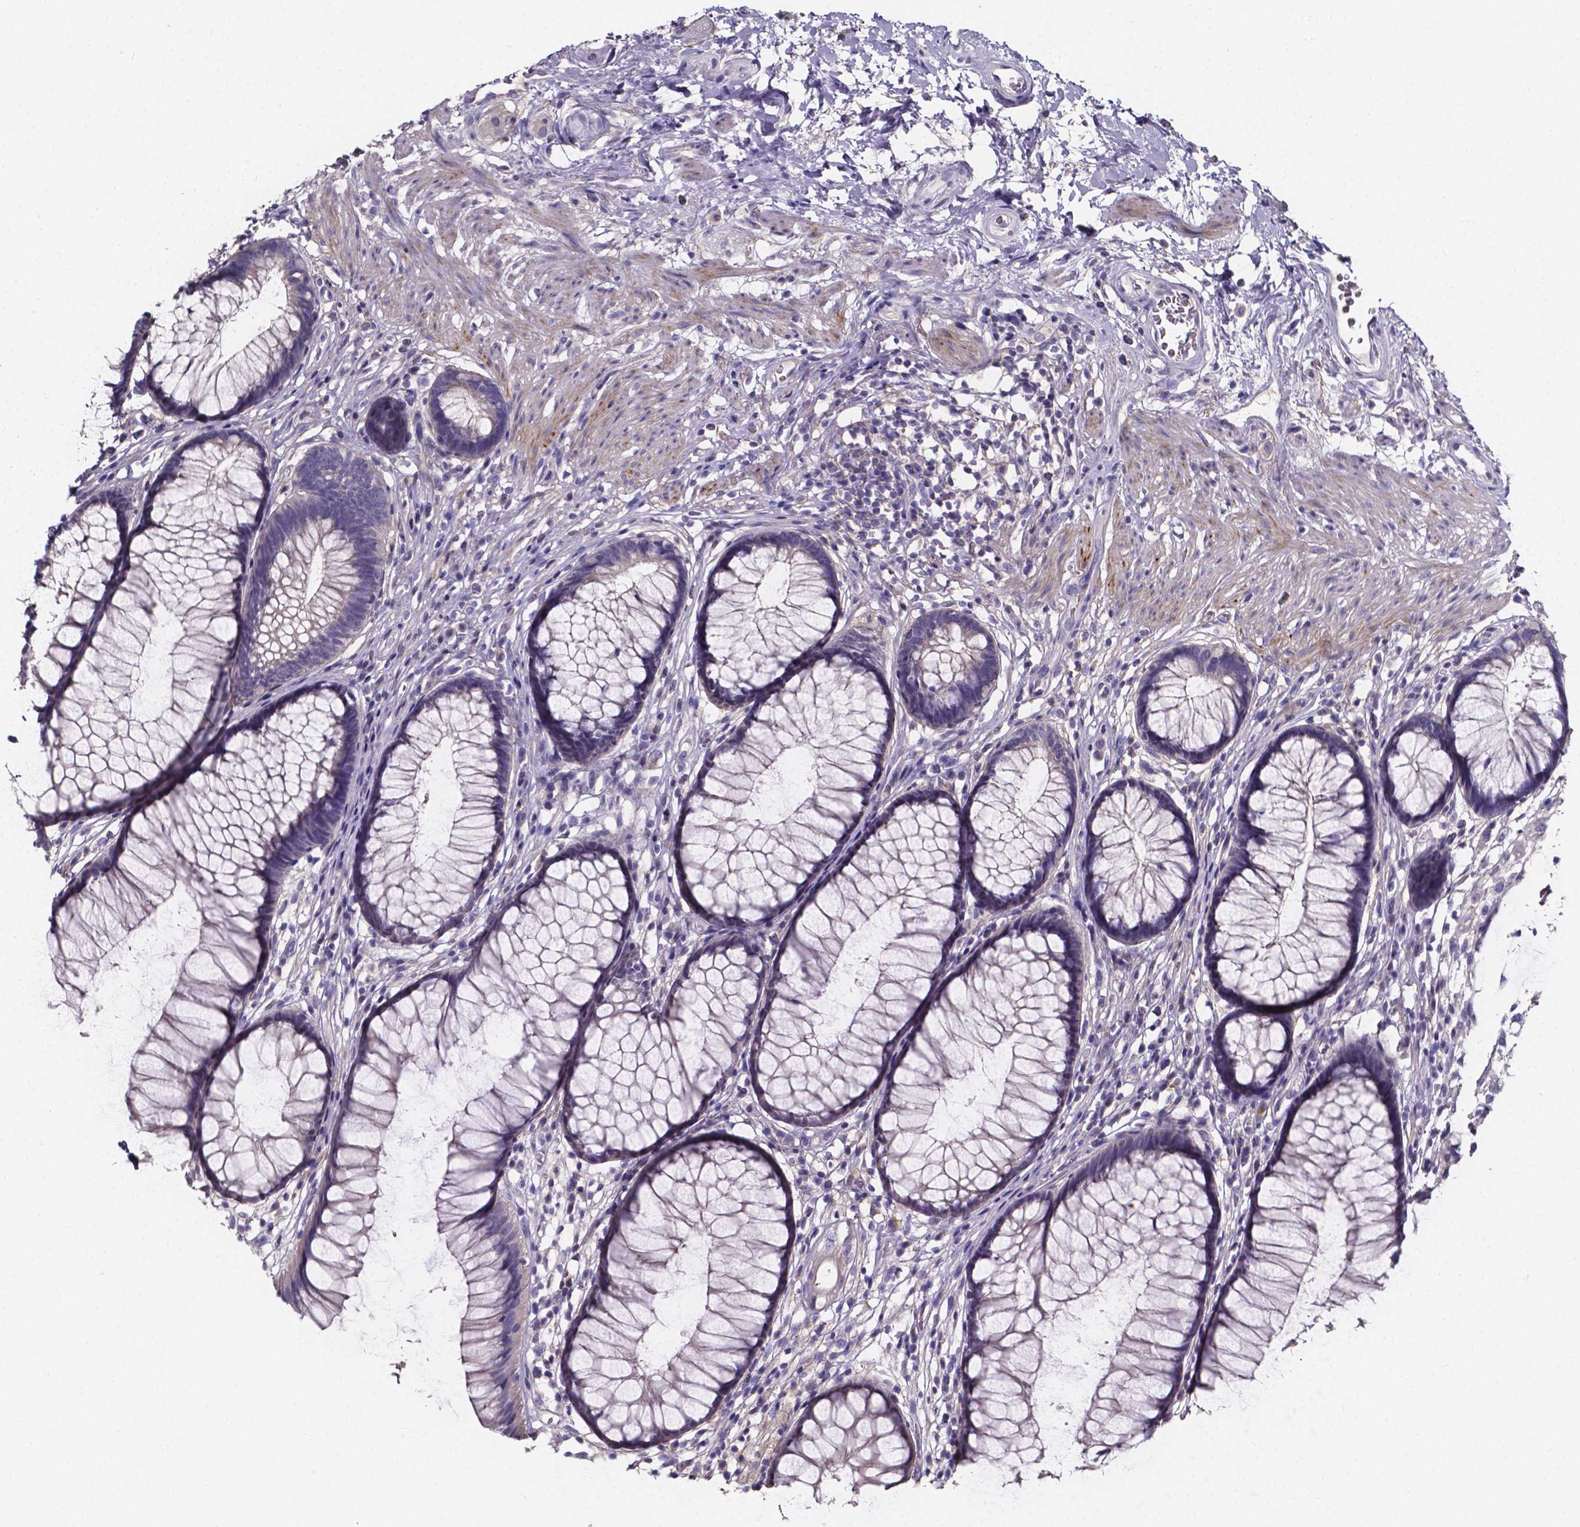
{"staining": {"intensity": "negative", "quantity": "none", "location": "none"}, "tissue": "rectum", "cell_type": "Glandular cells", "image_type": "normal", "snomed": [{"axis": "morphology", "description": "Normal tissue, NOS"}, {"axis": "topography", "description": "Smooth muscle"}, {"axis": "topography", "description": "Rectum"}], "caption": "IHC of benign human rectum displays no expression in glandular cells.", "gene": "SPOCD1", "patient": {"sex": "male", "age": 53}}